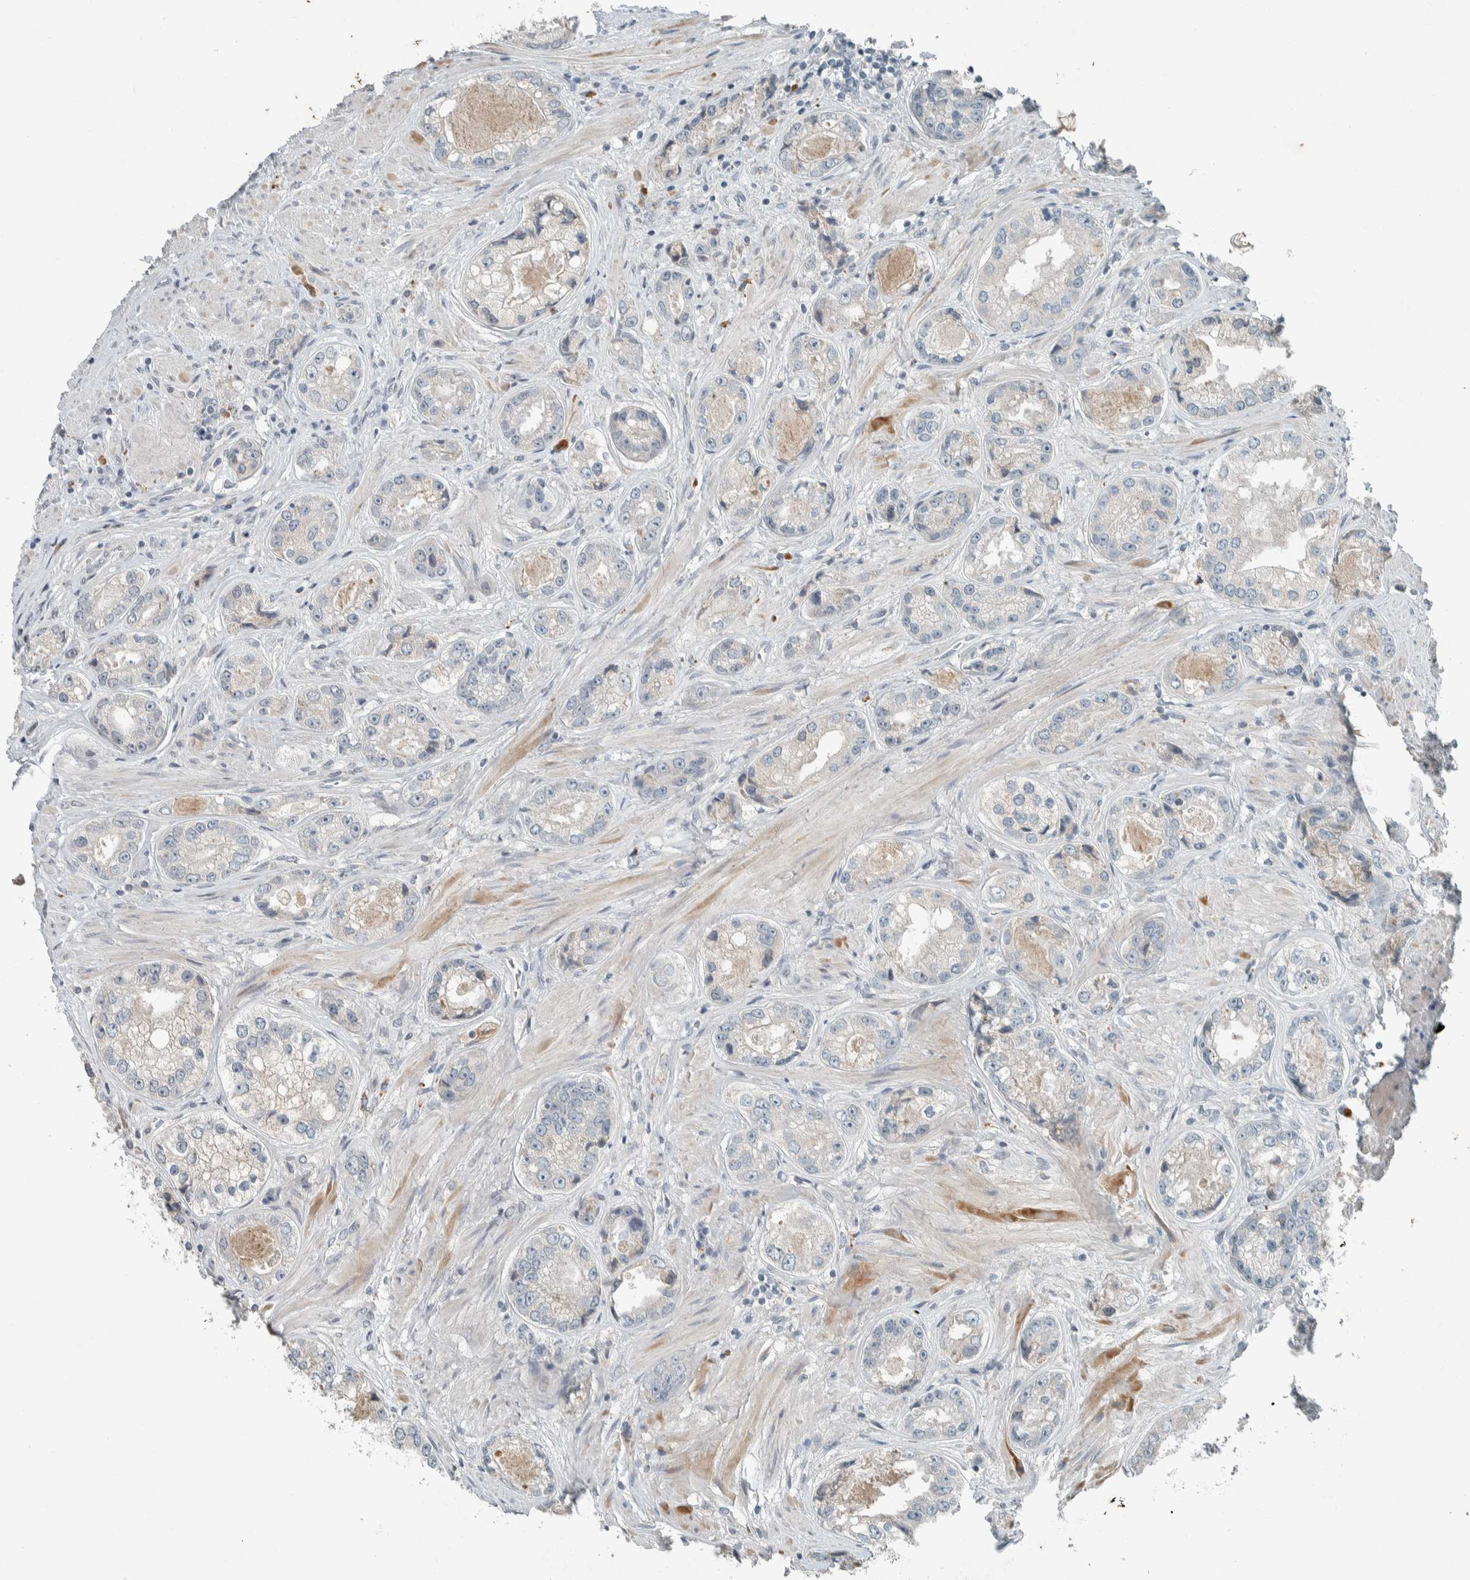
{"staining": {"intensity": "negative", "quantity": "none", "location": "none"}, "tissue": "prostate cancer", "cell_type": "Tumor cells", "image_type": "cancer", "snomed": [{"axis": "morphology", "description": "Adenocarcinoma, High grade"}, {"axis": "topography", "description": "Prostate"}], "caption": "This is an IHC photomicrograph of human prostate cancer. There is no positivity in tumor cells.", "gene": "CERCAM", "patient": {"sex": "male", "age": 61}}